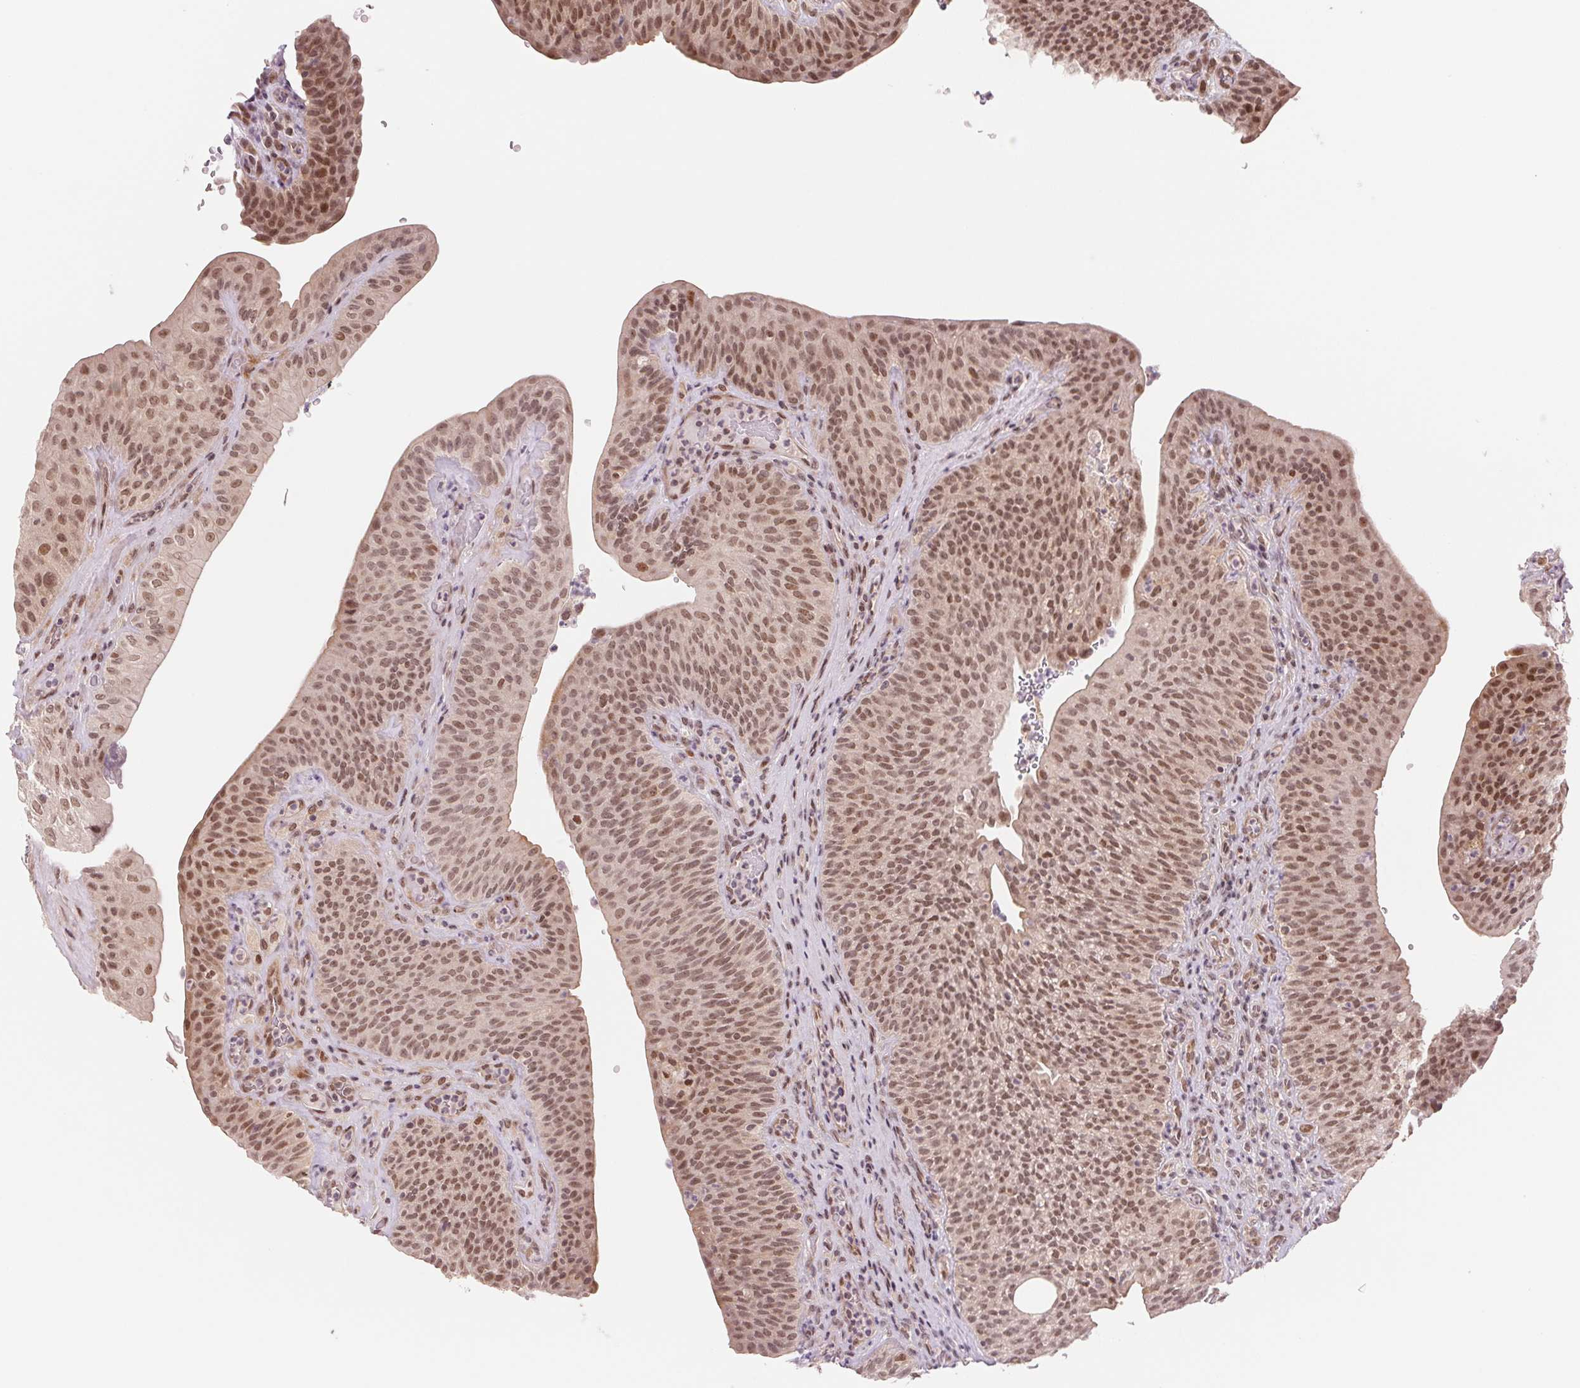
{"staining": {"intensity": "moderate", "quantity": ">75%", "location": "nuclear"}, "tissue": "urinary bladder", "cell_type": "Urothelial cells", "image_type": "normal", "snomed": [{"axis": "morphology", "description": "Normal tissue, NOS"}, {"axis": "topography", "description": "Urinary bladder"}, {"axis": "topography", "description": "Peripheral nerve tissue"}], "caption": "The photomicrograph demonstrates staining of unremarkable urinary bladder, revealing moderate nuclear protein staining (brown color) within urothelial cells.", "gene": "DNAJB6", "patient": {"sex": "male", "age": 66}}